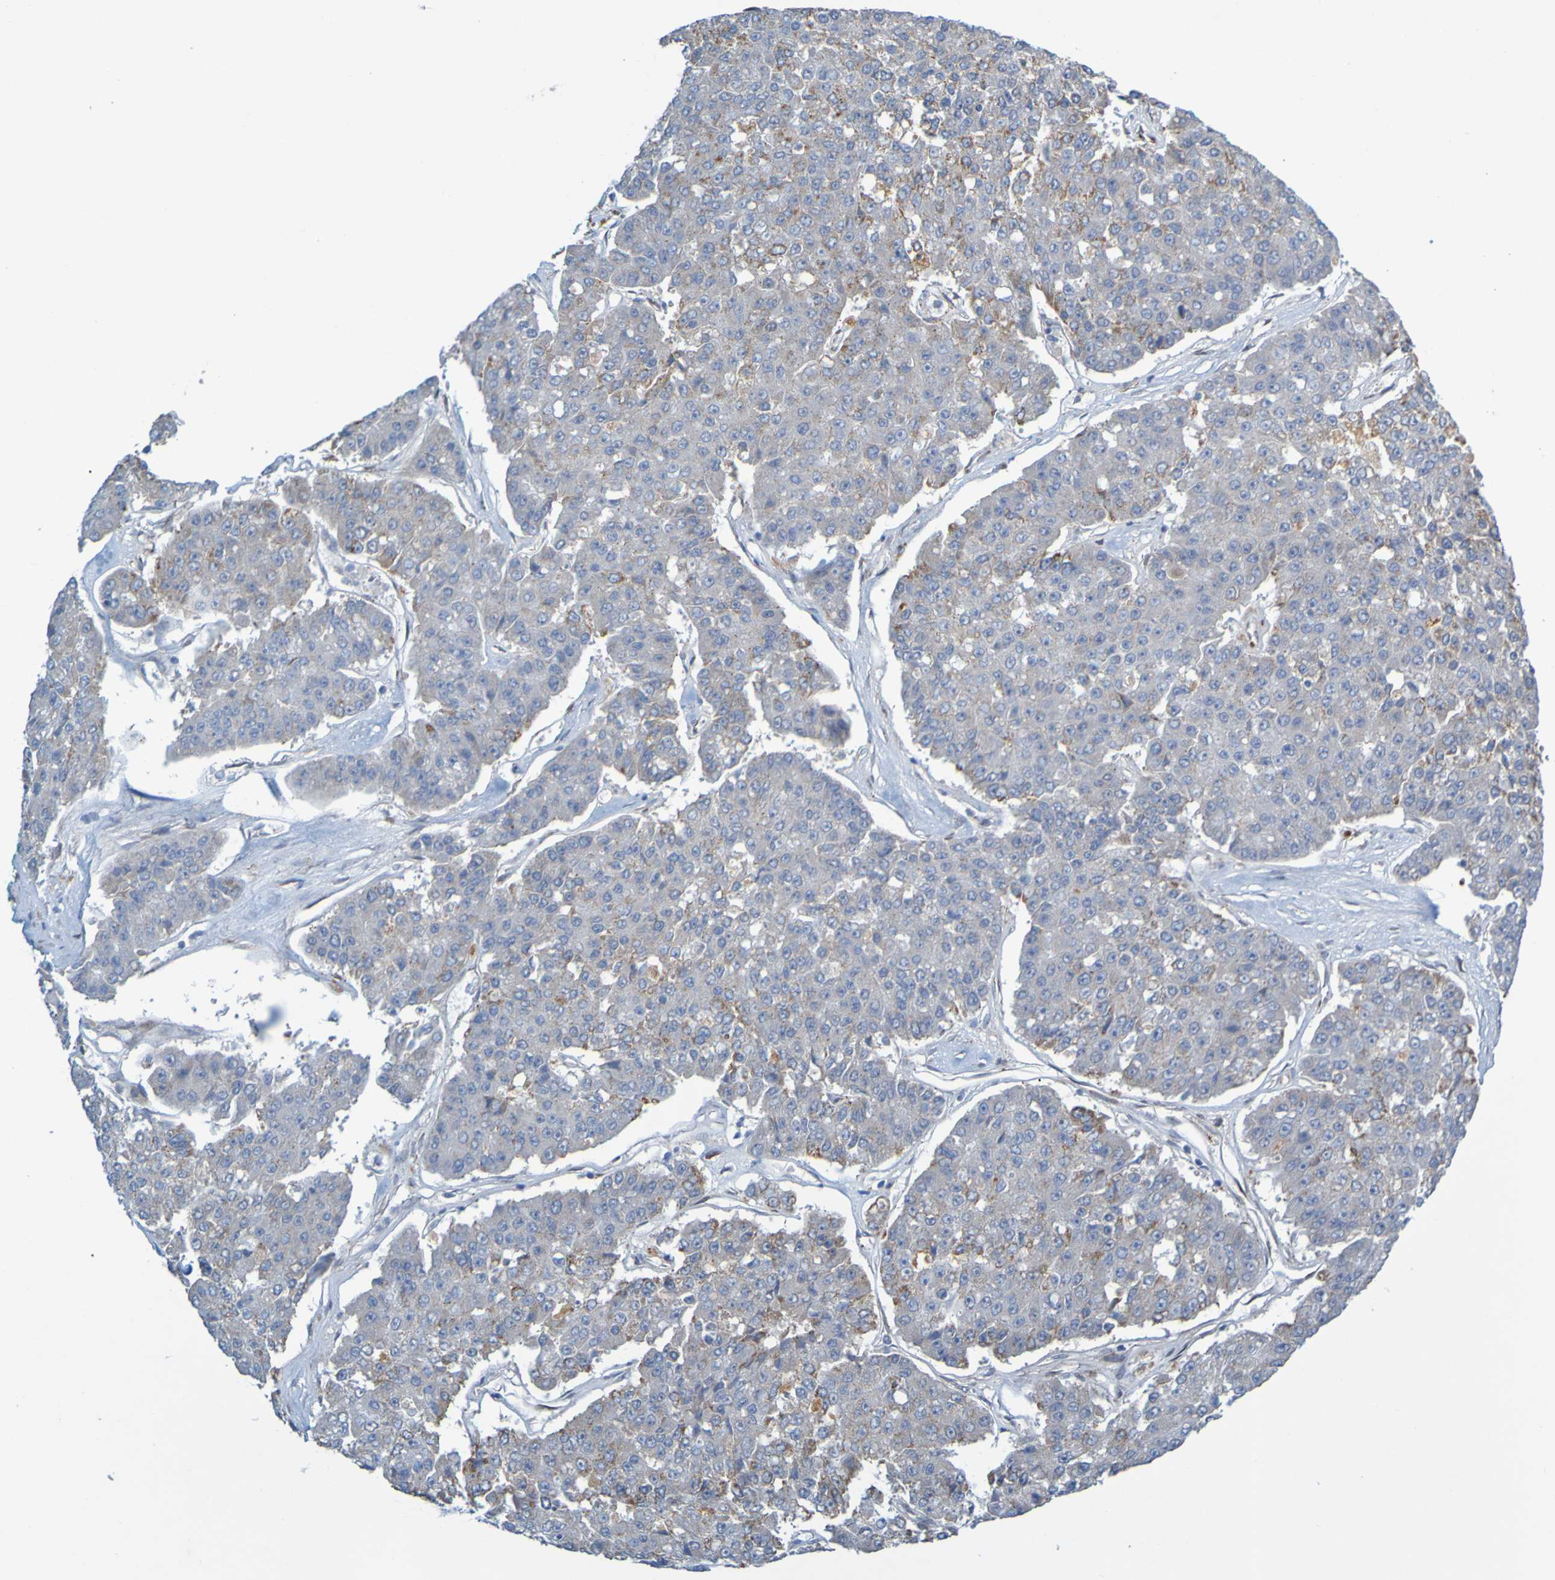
{"staining": {"intensity": "negative", "quantity": "none", "location": "none"}, "tissue": "pancreatic cancer", "cell_type": "Tumor cells", "image_type": "cancer", "snomed": [{"axis": "morphology", "description": "Adenocarcinoma, NOS"}, {"axis": "topography", "description": "Pancreas"}], "caption": "Tumor cells show no significant protein positivity in pancreatic cancer (adenocarcinoma).", "gene": "MAG", "patient": {"sex": "male", "age": 50}}